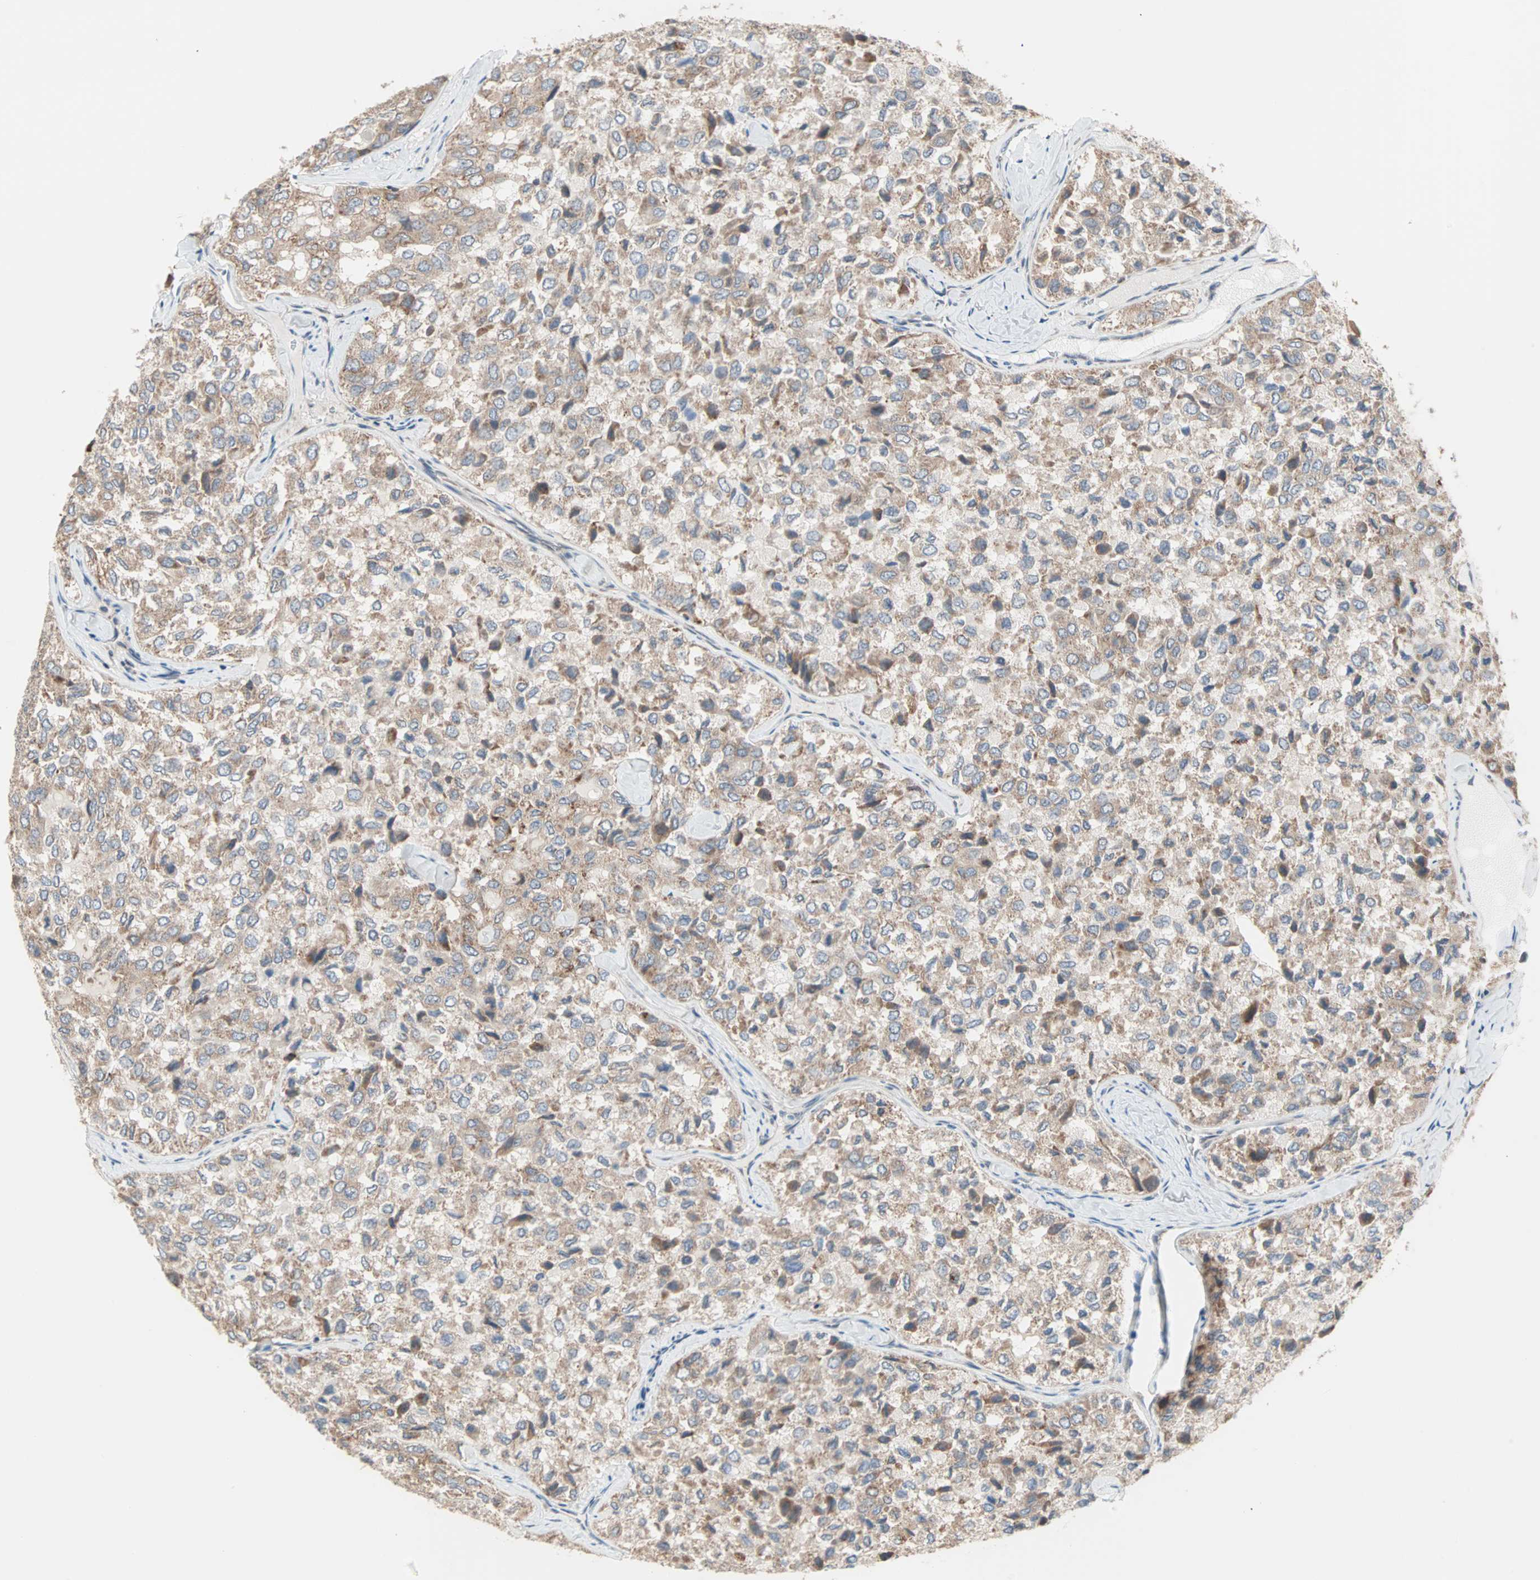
{"staining": {"intensity": "moderate", "quantity": ">75%", "location": "cytoplasmic/membranous"}, "tissue": "thyroid cancer", "cell_type": "Tumor cells", "image_type": "cancer", "snomed": [{"axis": "morphology", "description": "Follicular adenoma carcinoma, NOS"}, {"axis": "topography", "description": "Thyroid gland"}], "caption": "Follicular adenoma carcinoma (thyroid) was stained to show a protein in brown. There is medium levels of moderate cytoplasmic/membranous positivity in about >75% of tumor cells.", "gene": "SAR1A", "patient": {"sex": "male", "age": 75}}